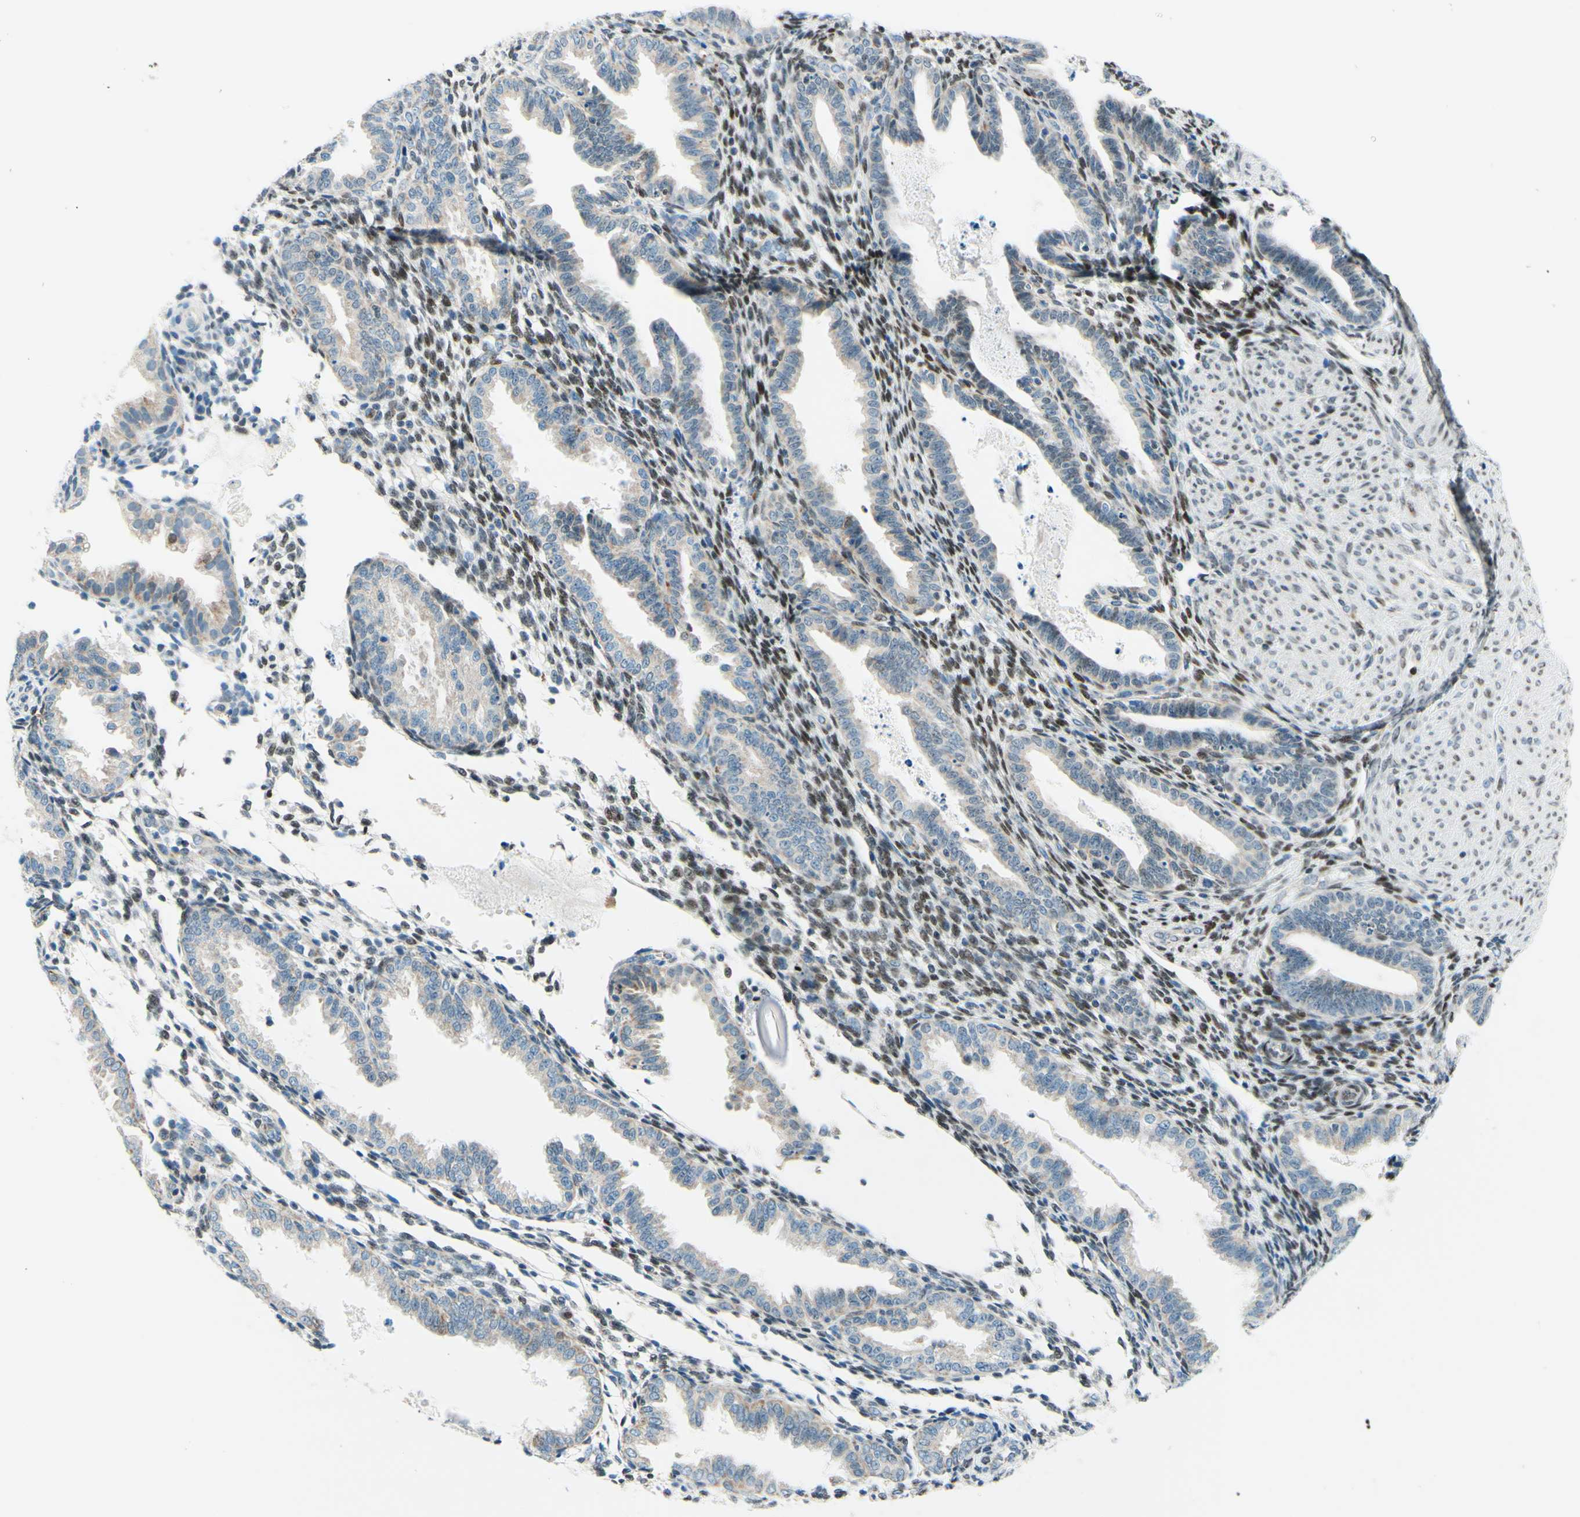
{"staining": {"intensity": "weak", "quantity": "25%-75%", "location": "nuclear"}, "tissue": "endometrium", "cell_type": "Cells in endometrial stroma", "image_type": "normal", "snomed": [{"axis": "morphology", "description": "Normal tissue, NOS"}, {"axis": "topography", "description": "Endometrium"}], "caption": "Immunohistochemical staining of benign endometrium shows weak nuclear protein staining in approximately 25%-75% of cells in endometrial stroma. (Stains: DAB in brown, nuclei in blue, Microscopy: brightfield microscopy at high magnification).", "gene": "CBX7", "patient": {"sex": "female", "age": 33}}